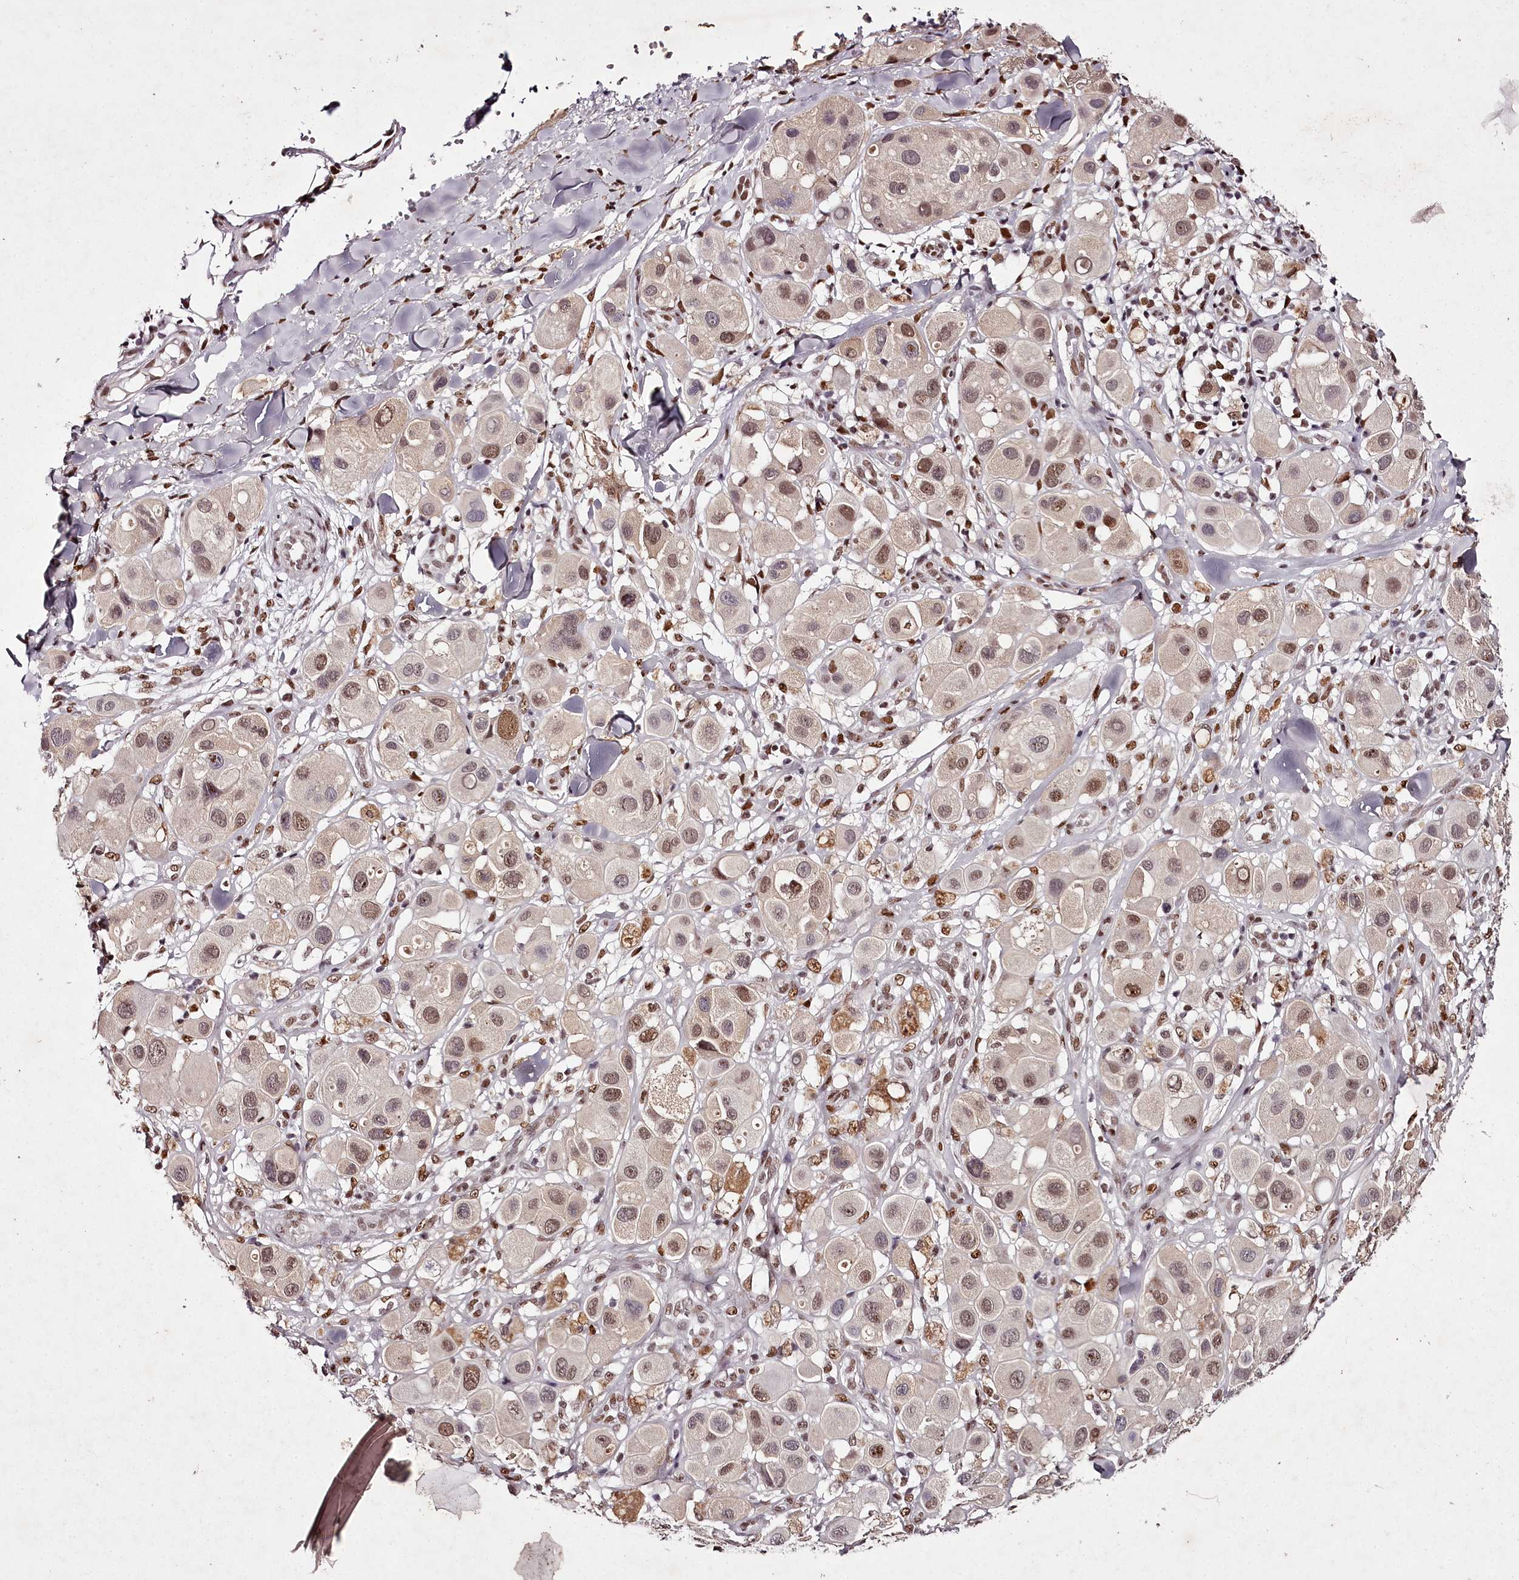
{"staining": {"intensity": "moderate", "quantity": "25%-75%", "location": "nuclear"}, "tissue": "melanoma", "cell_type": "Tumor cells", "image_type": "cancer", "snomed": [{"axis": "morphology", "description": "Malignant melanoma, Metastatic site"}, {"axis": "topography", "description": "Skin"}], "caption": "High-power microscopy captured an immunohistochemistry (IHC) photomicrograph of malignant melanoma (metastatic site), revealing moderate nuclear positivity in about 25%-75% of tumor cells.", "gene": "PSPC1", "patient": {"sex": "male", "age": 41}}